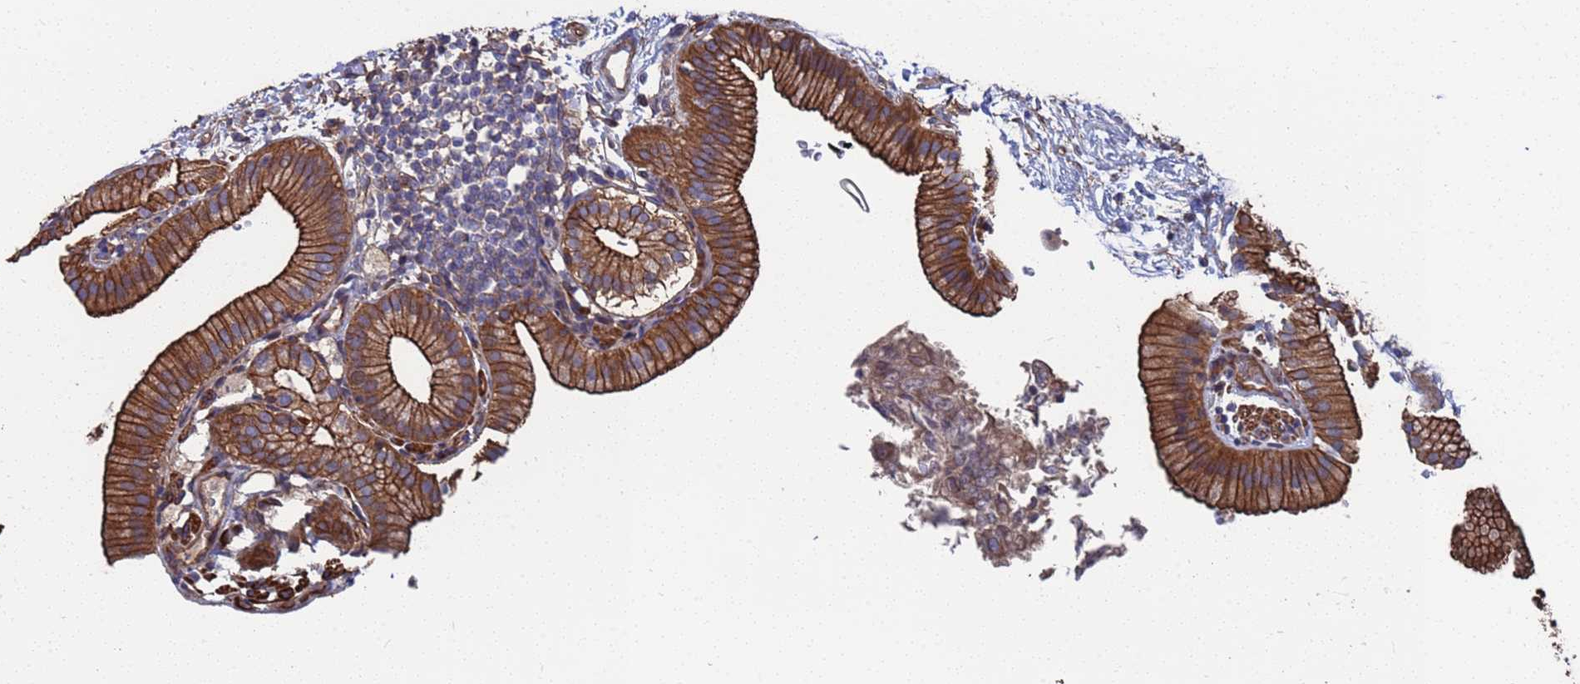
{"staining": {"intensity": "strong", "quantity": ">75%", "location": "cytoplasmic/membranous"}, "tissue": "gallbladder", "cell_type": "Glandular cells", "image_type": "normal", "snomed": [{"axis": "morphology", "description": "Normal tissue, NOS"}, {"axis": "topography", "description": "Gallbladder"}], "caption": "Benign gallbladder demonstrates strong cytoplasmic/membranous positivity in approximately >75% of glandular cells, visualized by immunohistochemistry.", "gene": "NDUFAF6", "patient": {"sex": "male", "age": 55}}